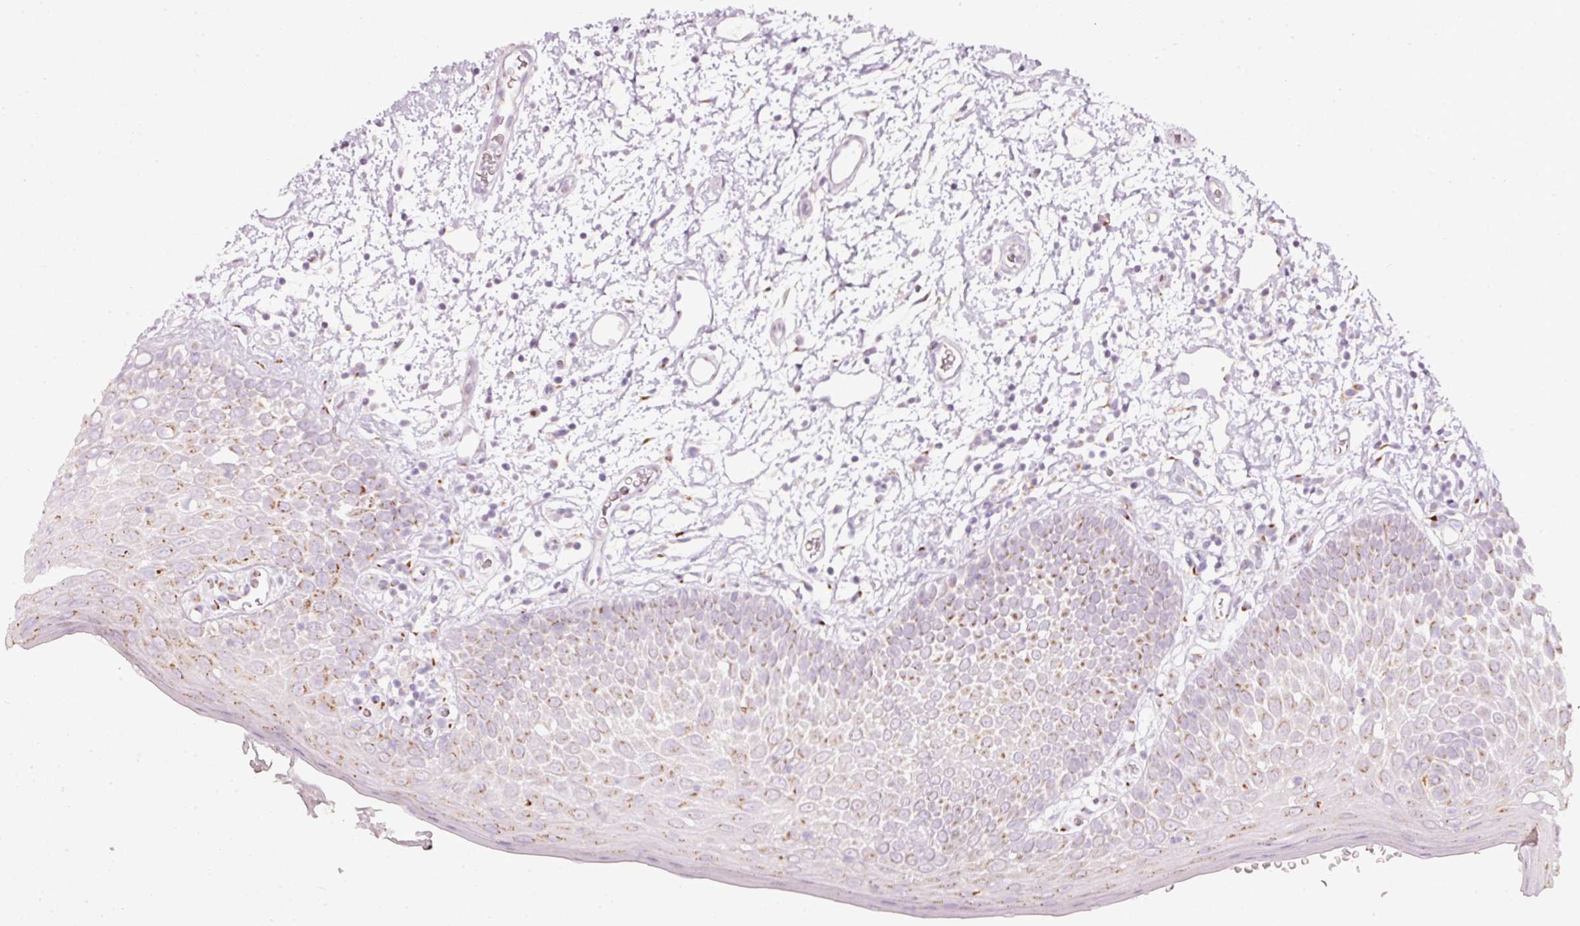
{"staining": {"intensity": "moderate", "quantity": "<25%", "location": "cytoplasmic/membranous"}, "tissue": "oral mucosa", "cell_type": "Squamous epithelial cells", "image_type": "normal", "snomed": [{"axis": "morphology", "description": "Normal tissue, NOS"}, {"axis": "morphology", "description": "Squamous cell carcinoma, NOS"}, {"axis": "topography", "description": "Oral tissue"}, {"axis": "topography", "description": "Tounge, NOS"}, {"axis": "topography", "description": "Head-Neck"}], "caption": "Immunohistochemical staining of benign human oral mucosa exhibits <25% levels of moderate cytoplasmic/membranous protein expression in about <25% of squamous epithelial cells.", "gene": "PDXDC1", "patient": {"sex": "male", "age": 76}}